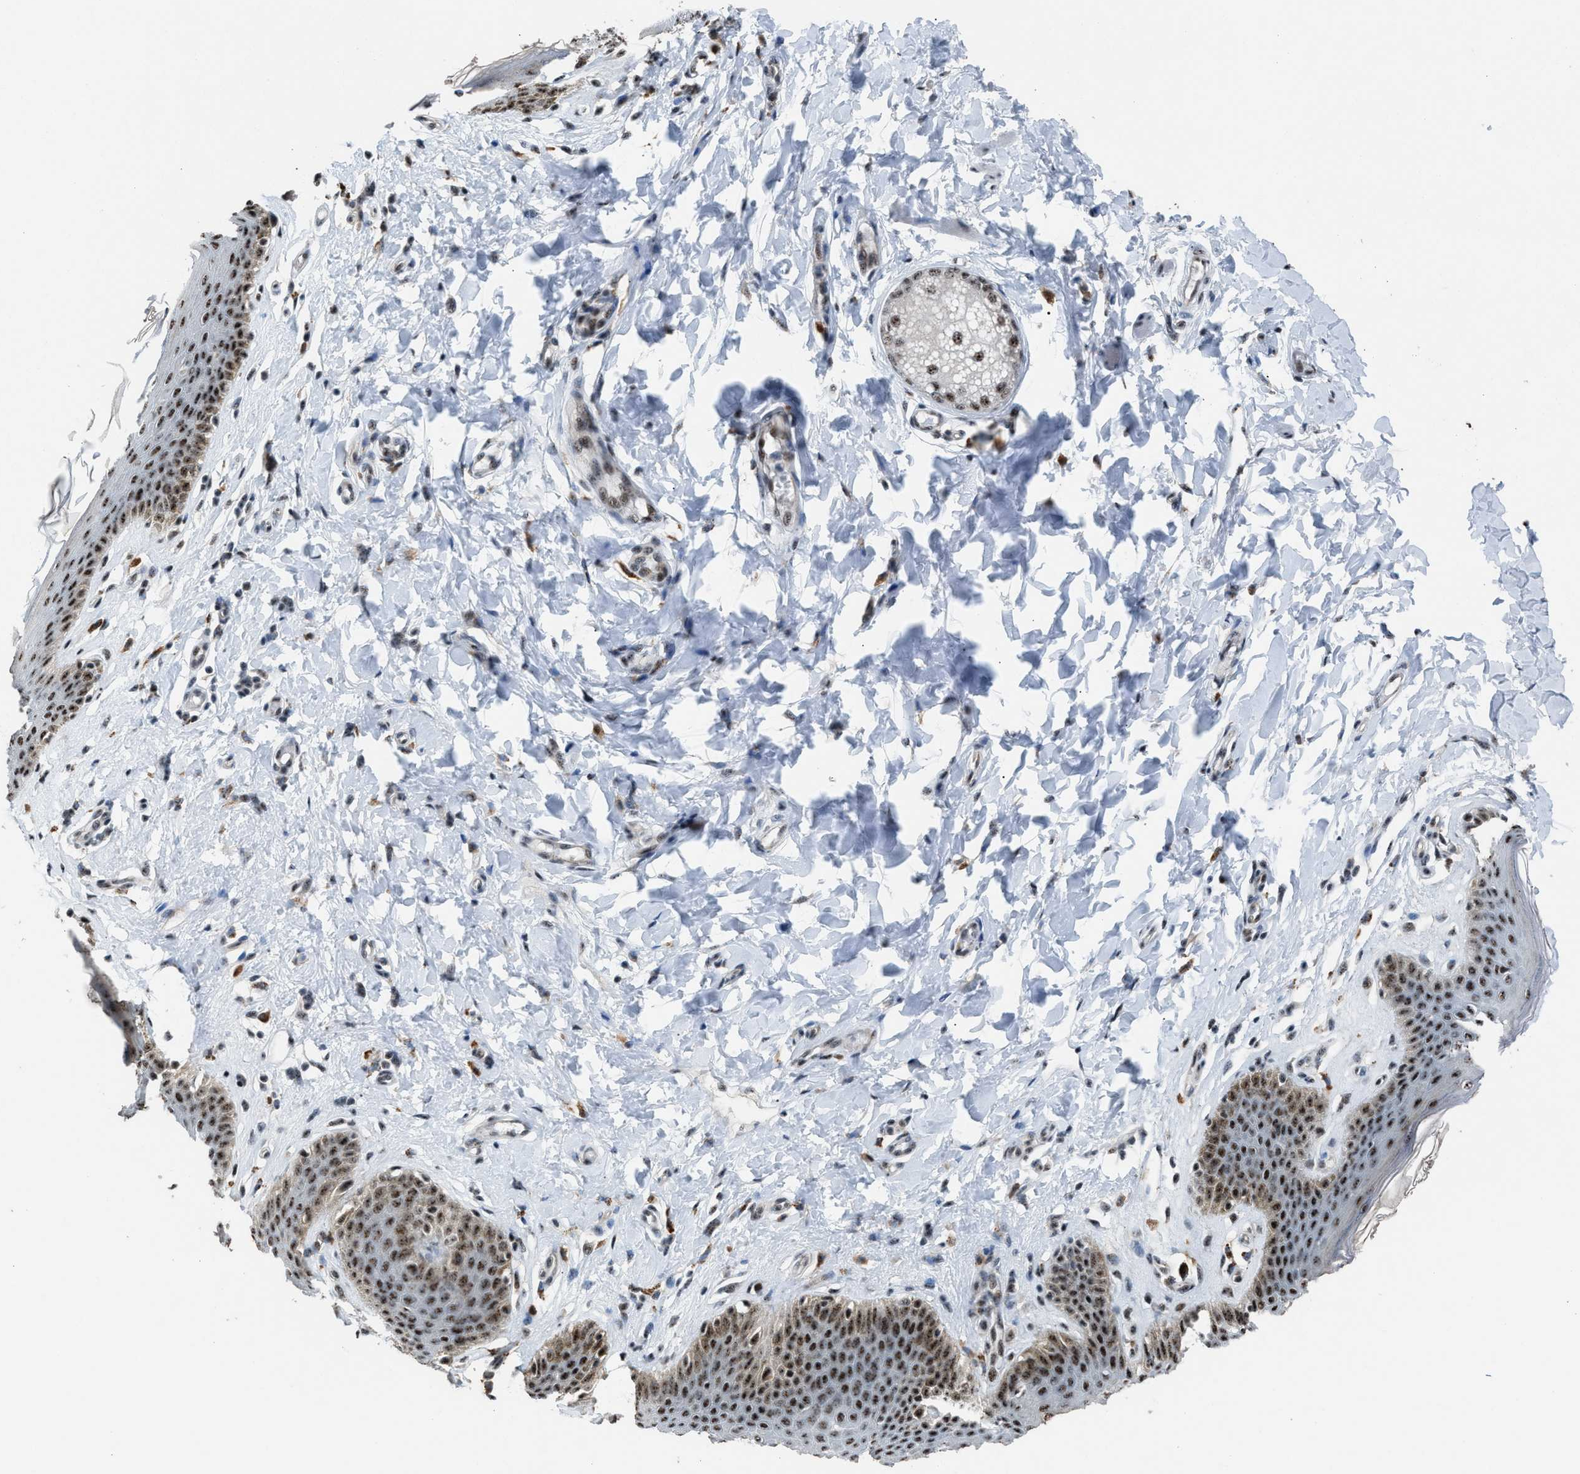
{"staining": {"intensity": "moderate", "quantity": ">75%", "location": "nuclear"}, "tissue": "skin", "cell_type": "Epidermal cells", "image_type": "normal", "snomed": [{"axis": "morphology", "description": "Normal tissue, NOS"}, {"axis": "topography", "description": "Vulva"}], "caption": "Immunohistochemistry (DAB) staining of unremarkable skin reveals moderate nuclear protein expression in about >75% of epidermal cells.", "gene": "CENPP", "patient": {"sex": "female", "age": 66}}